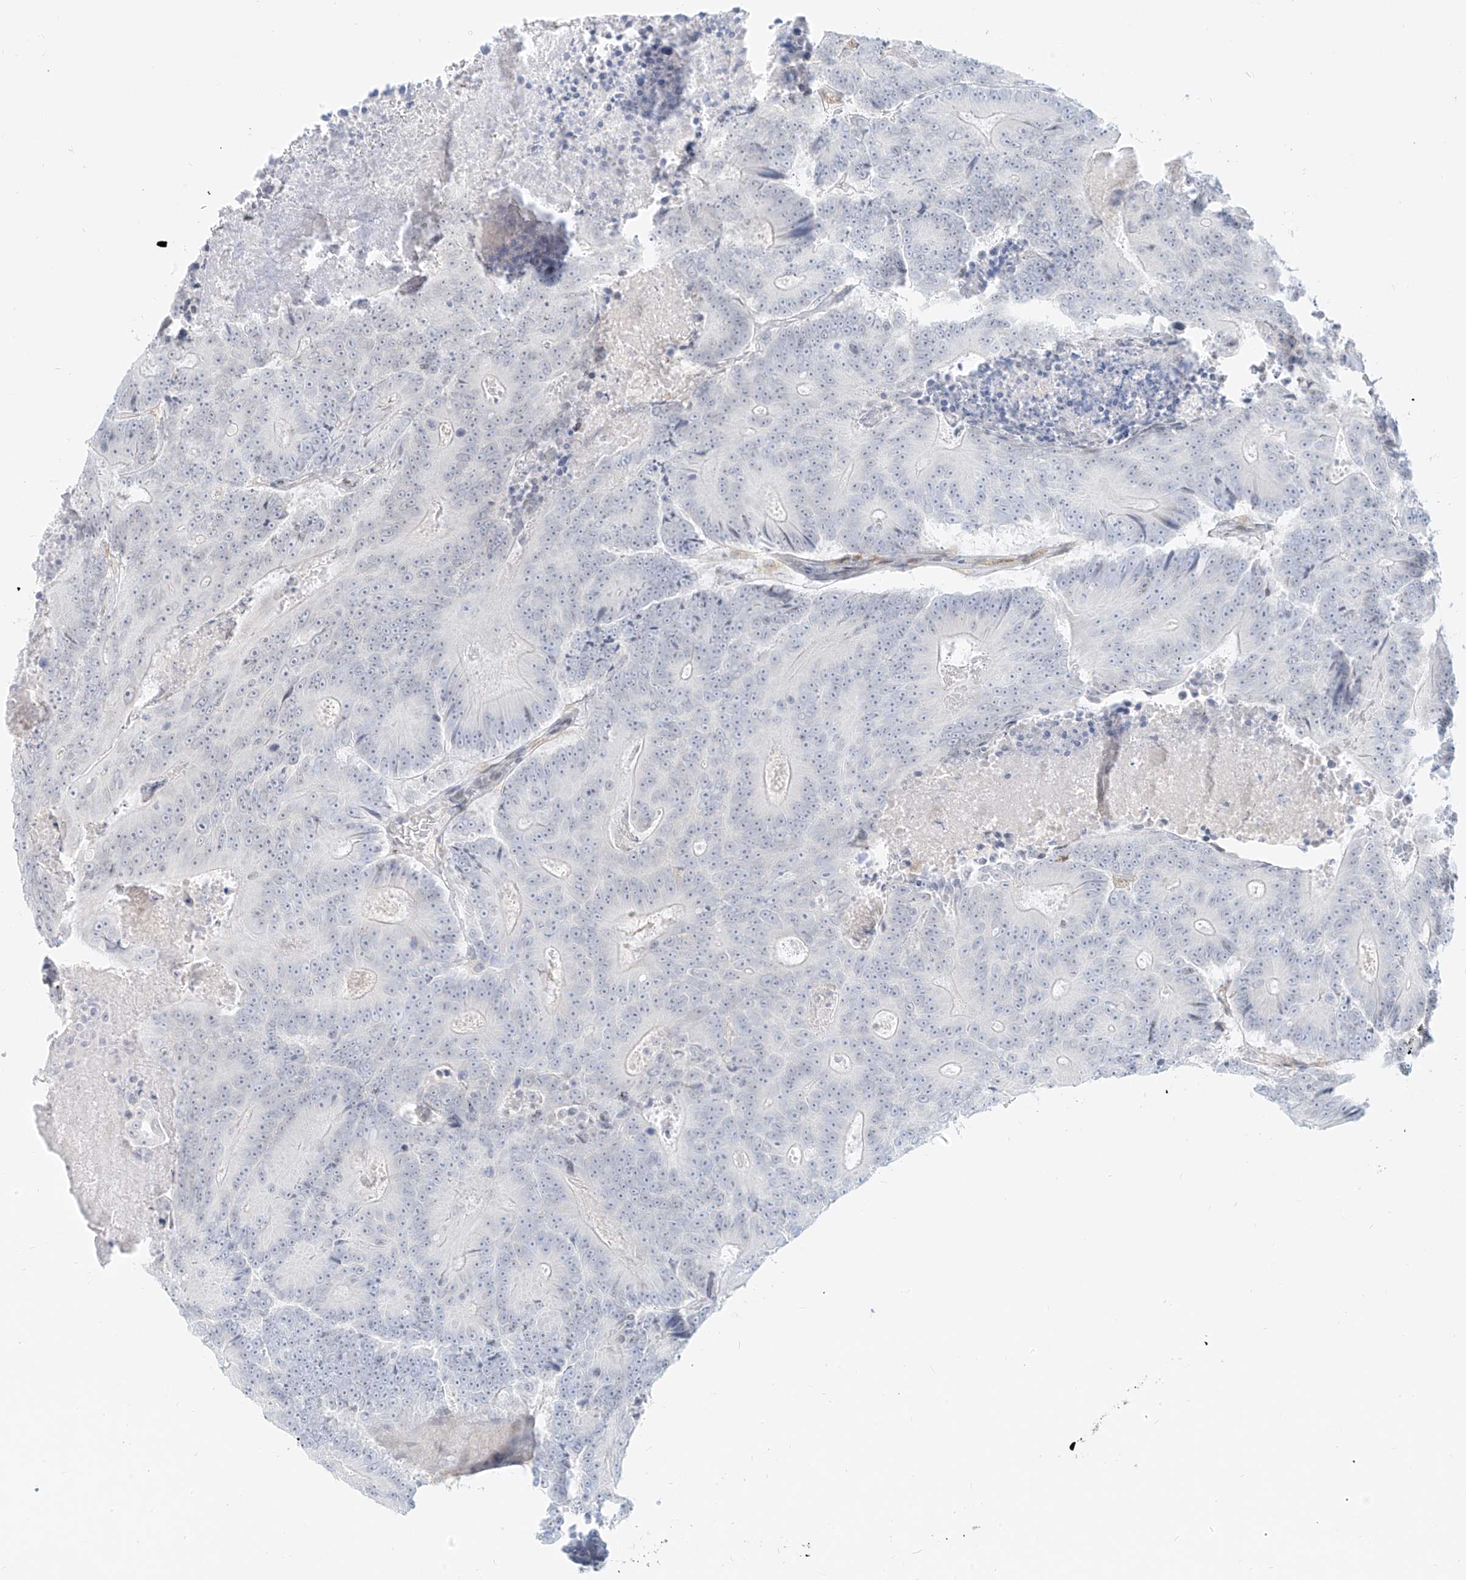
{"staining": {"intensity": "negative", "quantity": "none", "location": "none"}, "tissue": "colorectal cancer", "cell_type": "Tumor cells", "image_type": "cancer", "snomed": [{"axis": "morphology", "description": "Adenocarcinoma, NOS"}, {"axis": "topography", "description": "Colon"}], "caption": "Protein analysis of adenocarcinoma (colorectal) reveals no significant staining in tumor cells. The staining was performed using DAB (3,3'-diaminobenzidine) to visualize the protein expression in brown, while the nuclei were stained in blue with hematoxylin (Magnification: 20x).", "gene": "NHSL1", "patient": {"sex": "male", "age": 83}}